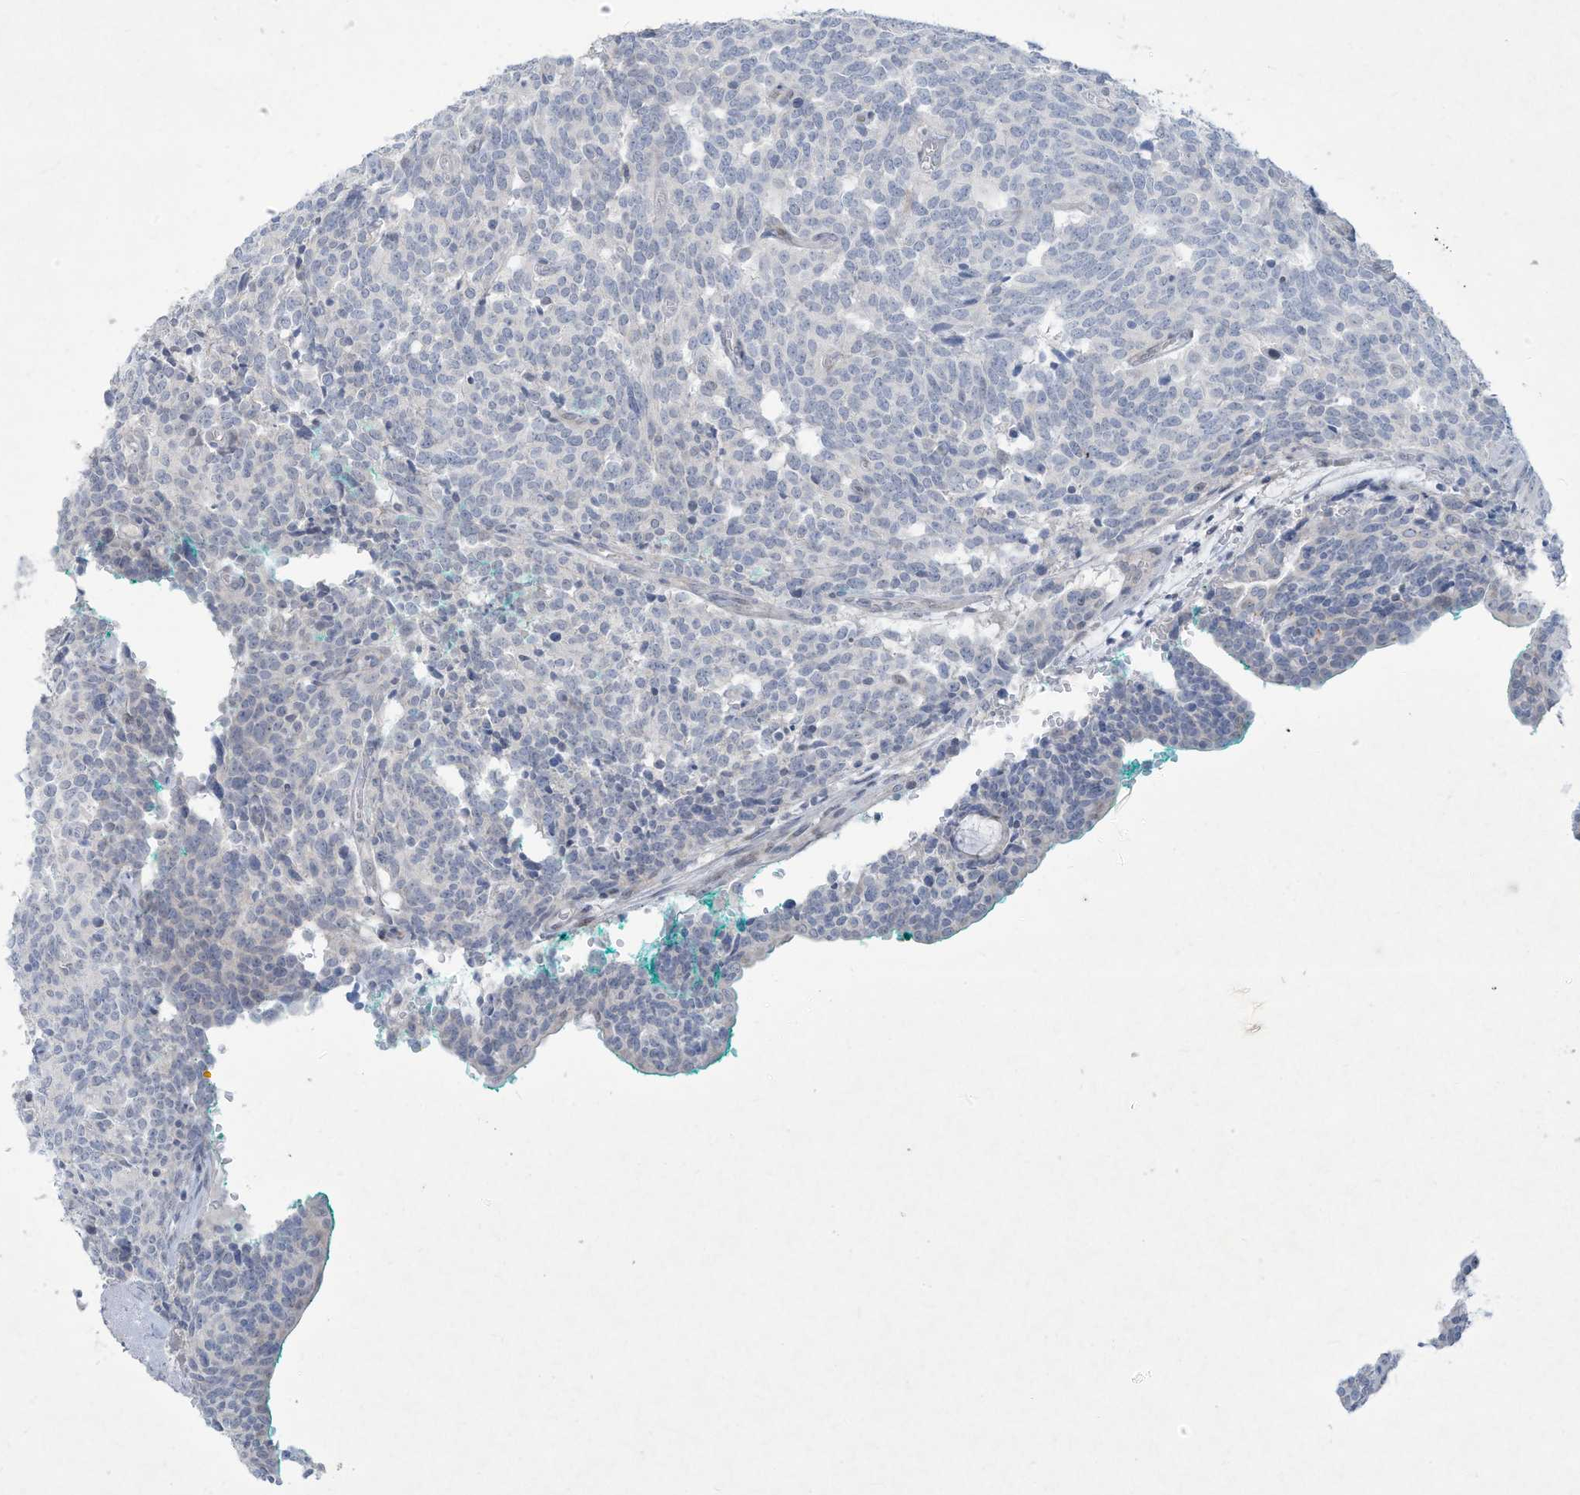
{"staining": {"intensity": "negative", "quantity": "none", "location": "none"}, "tissue": "carcinoid", "cell_type": "Tumor cells", "image_type": "cancer", "snomed": [{"axis": "morphology", "description": "Carcinoid, malignant, NOS"}, {"axis": "topography", "description": "Lung"}], "caption": "This is an immunohistochemistry photomicrograph of malignant carcinoid. There is no staining in tumor cells.", "gene": "PAX6", "patient": {"sex": "female", "age": 46}}